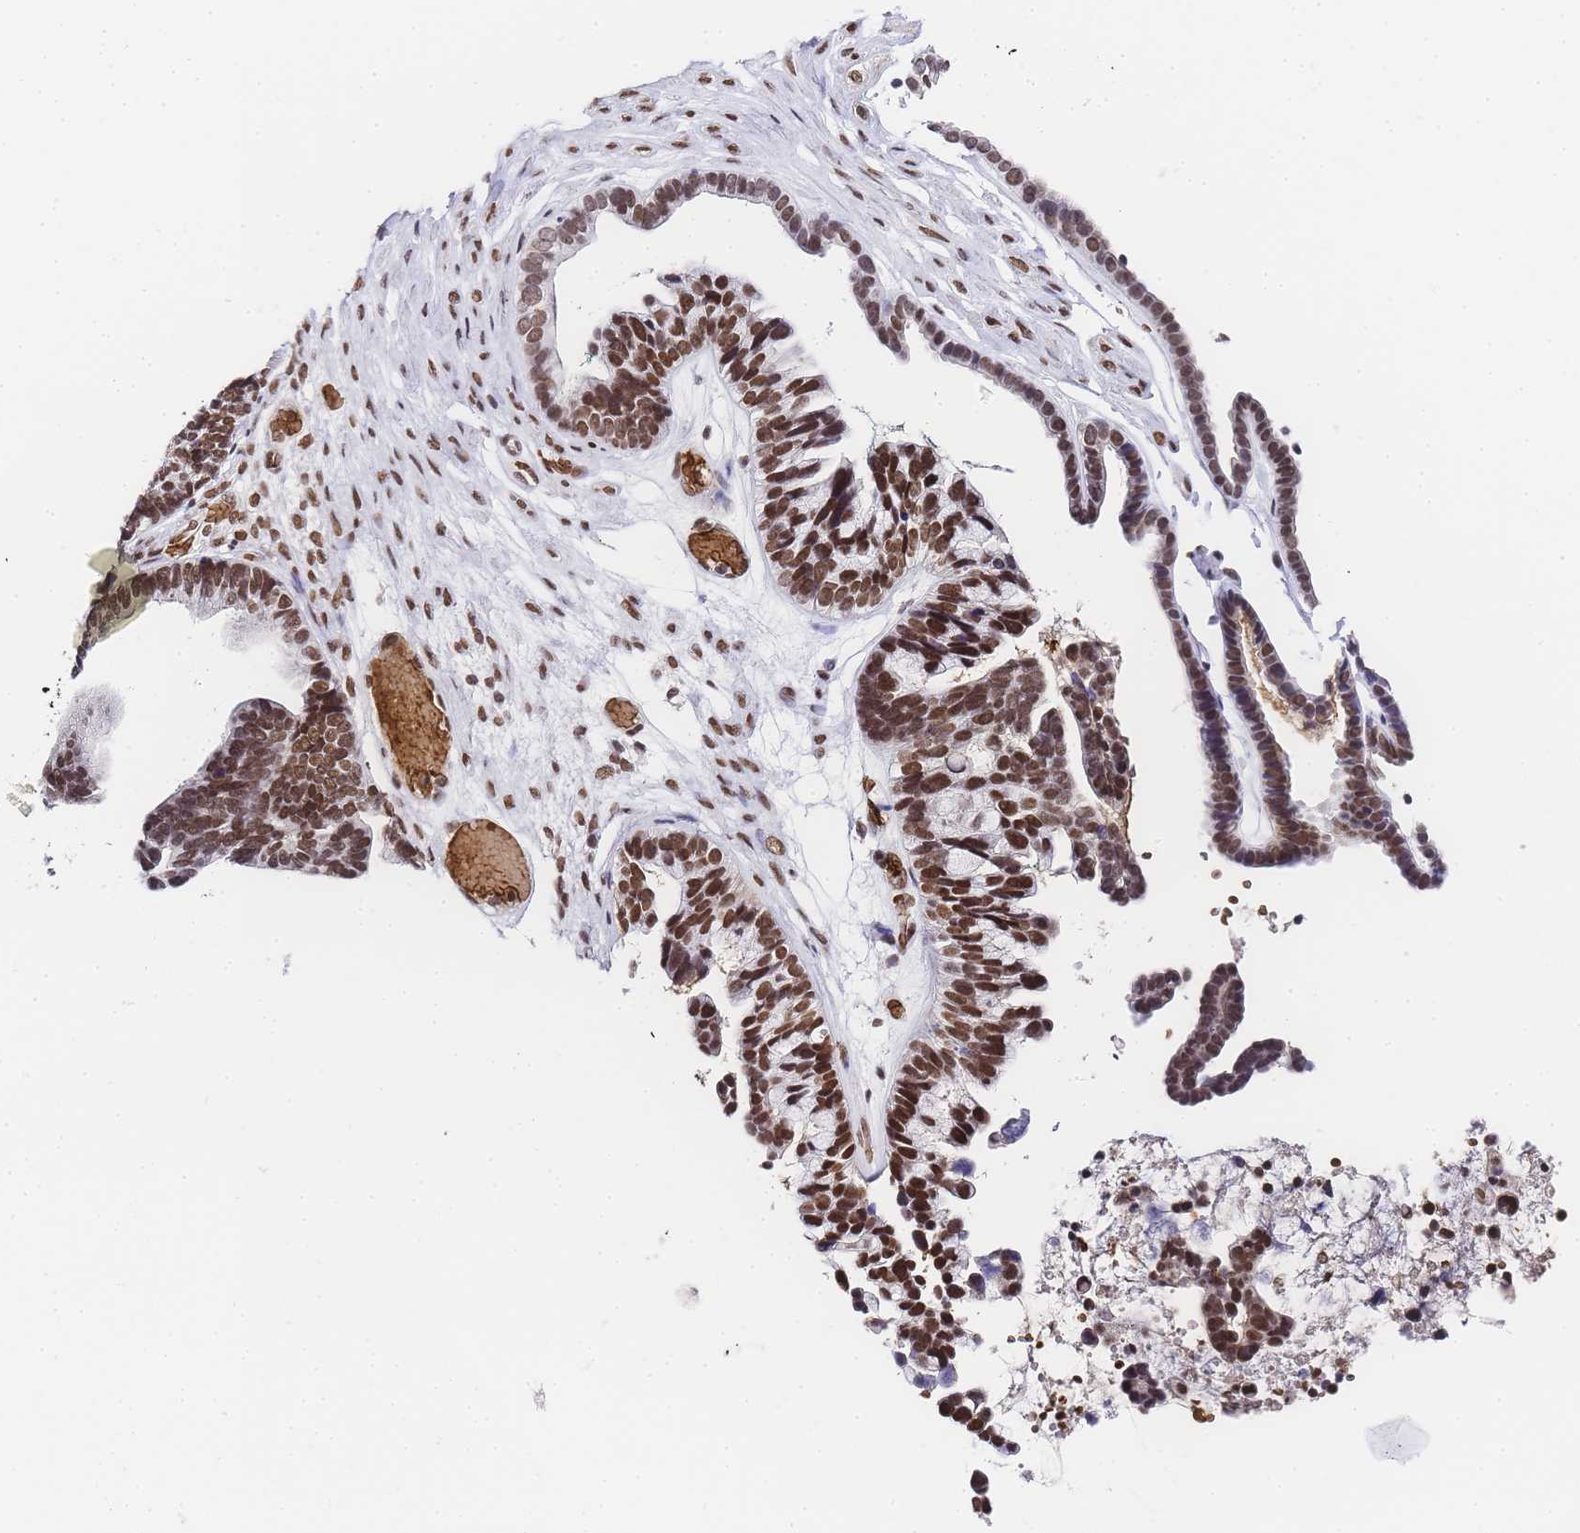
{"staining": {"intensity": "strong", "quantity": ">75%", "location": "nuclear"}, "tissue": "ovarian cancer", "cell_type": "Tumor cells", "image_type": "cancer", "snomed": [{"axis": "morphology", "description": "Cystadenocarcinoma, serous, NOS"}, {"axis": "topography", "description": "Ovary"}], "caption": "Immunohistochemical staining of serous cystadenocarcinoma (ovarian) shows strong nuclear protein positivity in approximately >75% of tumor cells.", "gene": "POLR1A", "patient": {"sex": "female", "age": 56}}